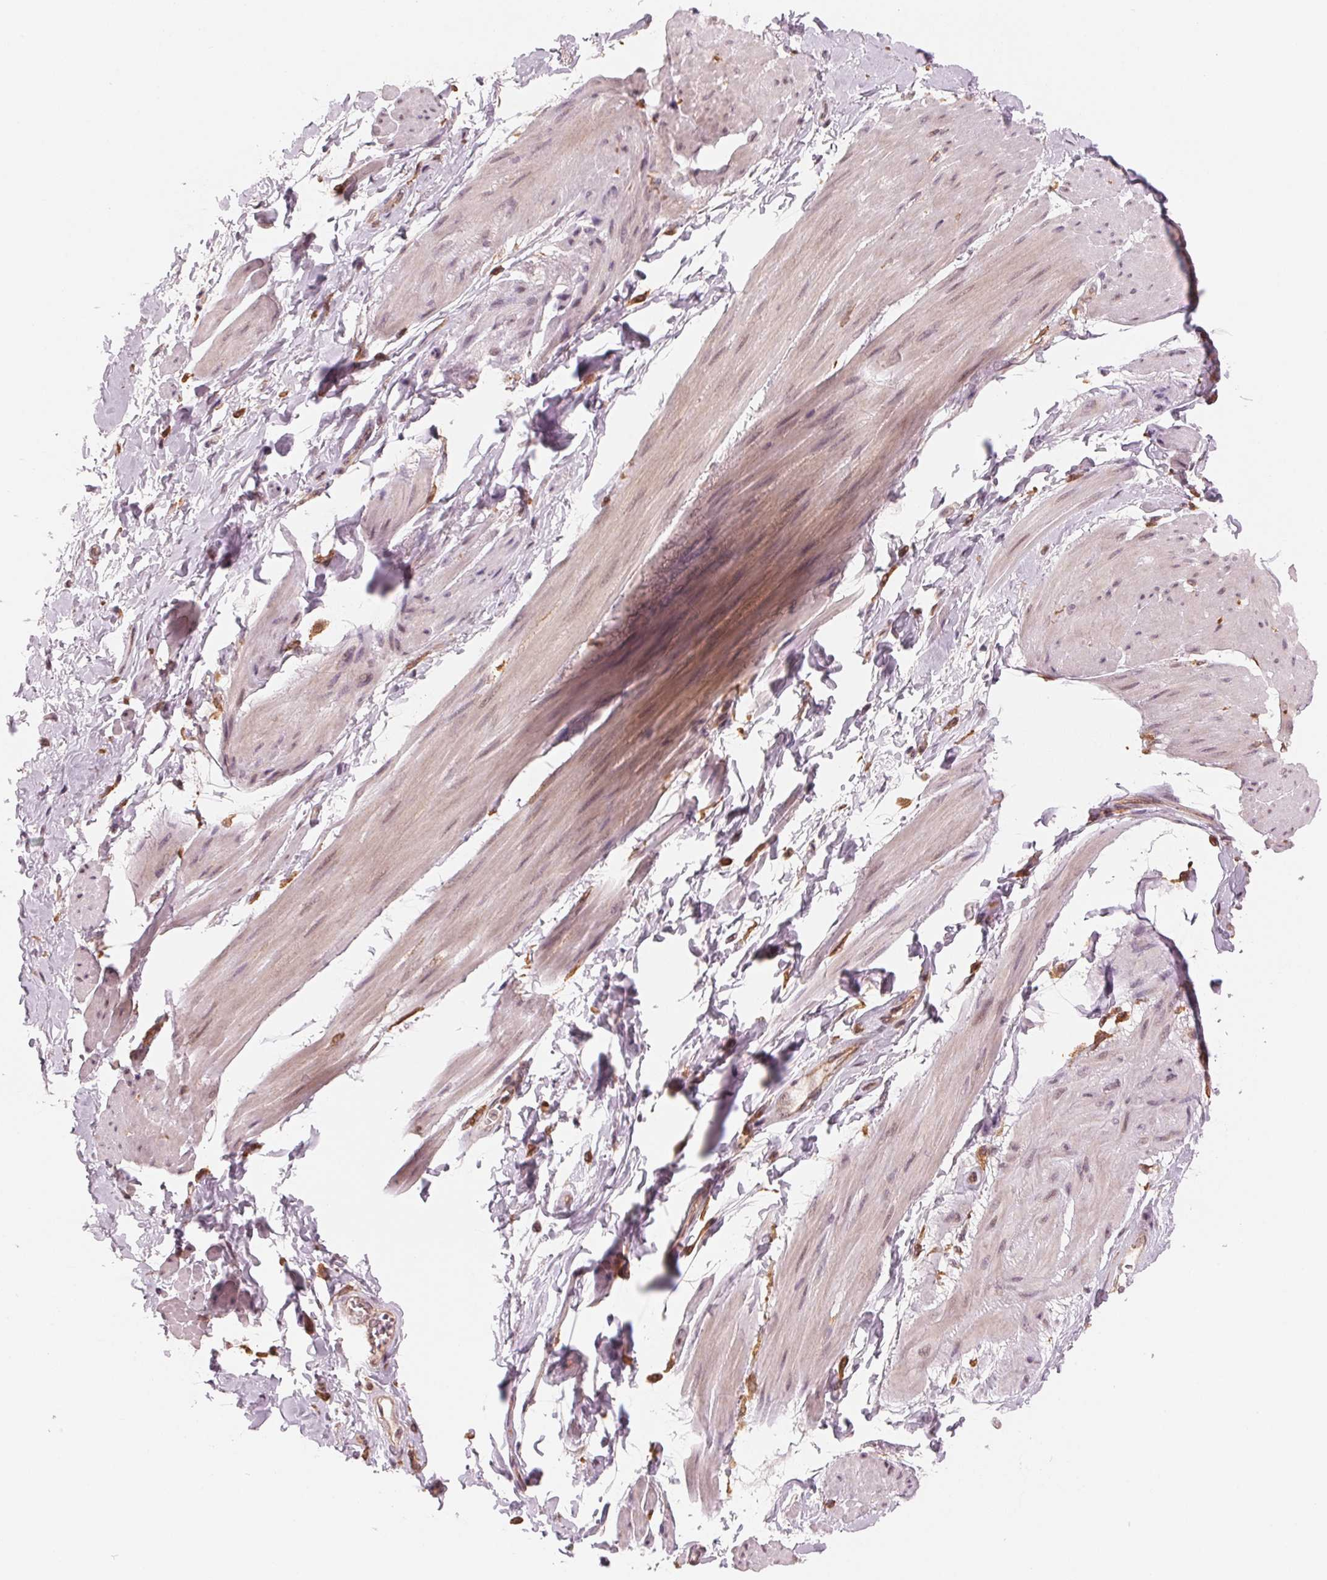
{"staining": {"intensity": "negative", "quantity": "none", "location": "none"}, "tissue": "adipose tissue", "cell_type": "Adipocytes", "image_type": "normal", "snomed": [{"axis": "morphology", "description": "Normal tissue, NOS"}, {"axis": "topography", "description": "Urinary bladder"}, {"axis": "topography", "description": "Peripheral nerve tissue"}], "caption": "This is a image of immunohistochemistry (IHC) staining of benign adipose tissue, which shows no positivity in adipocytes.", "gene": "IL9R", "patient": {"sex": "female", "age": 60}}